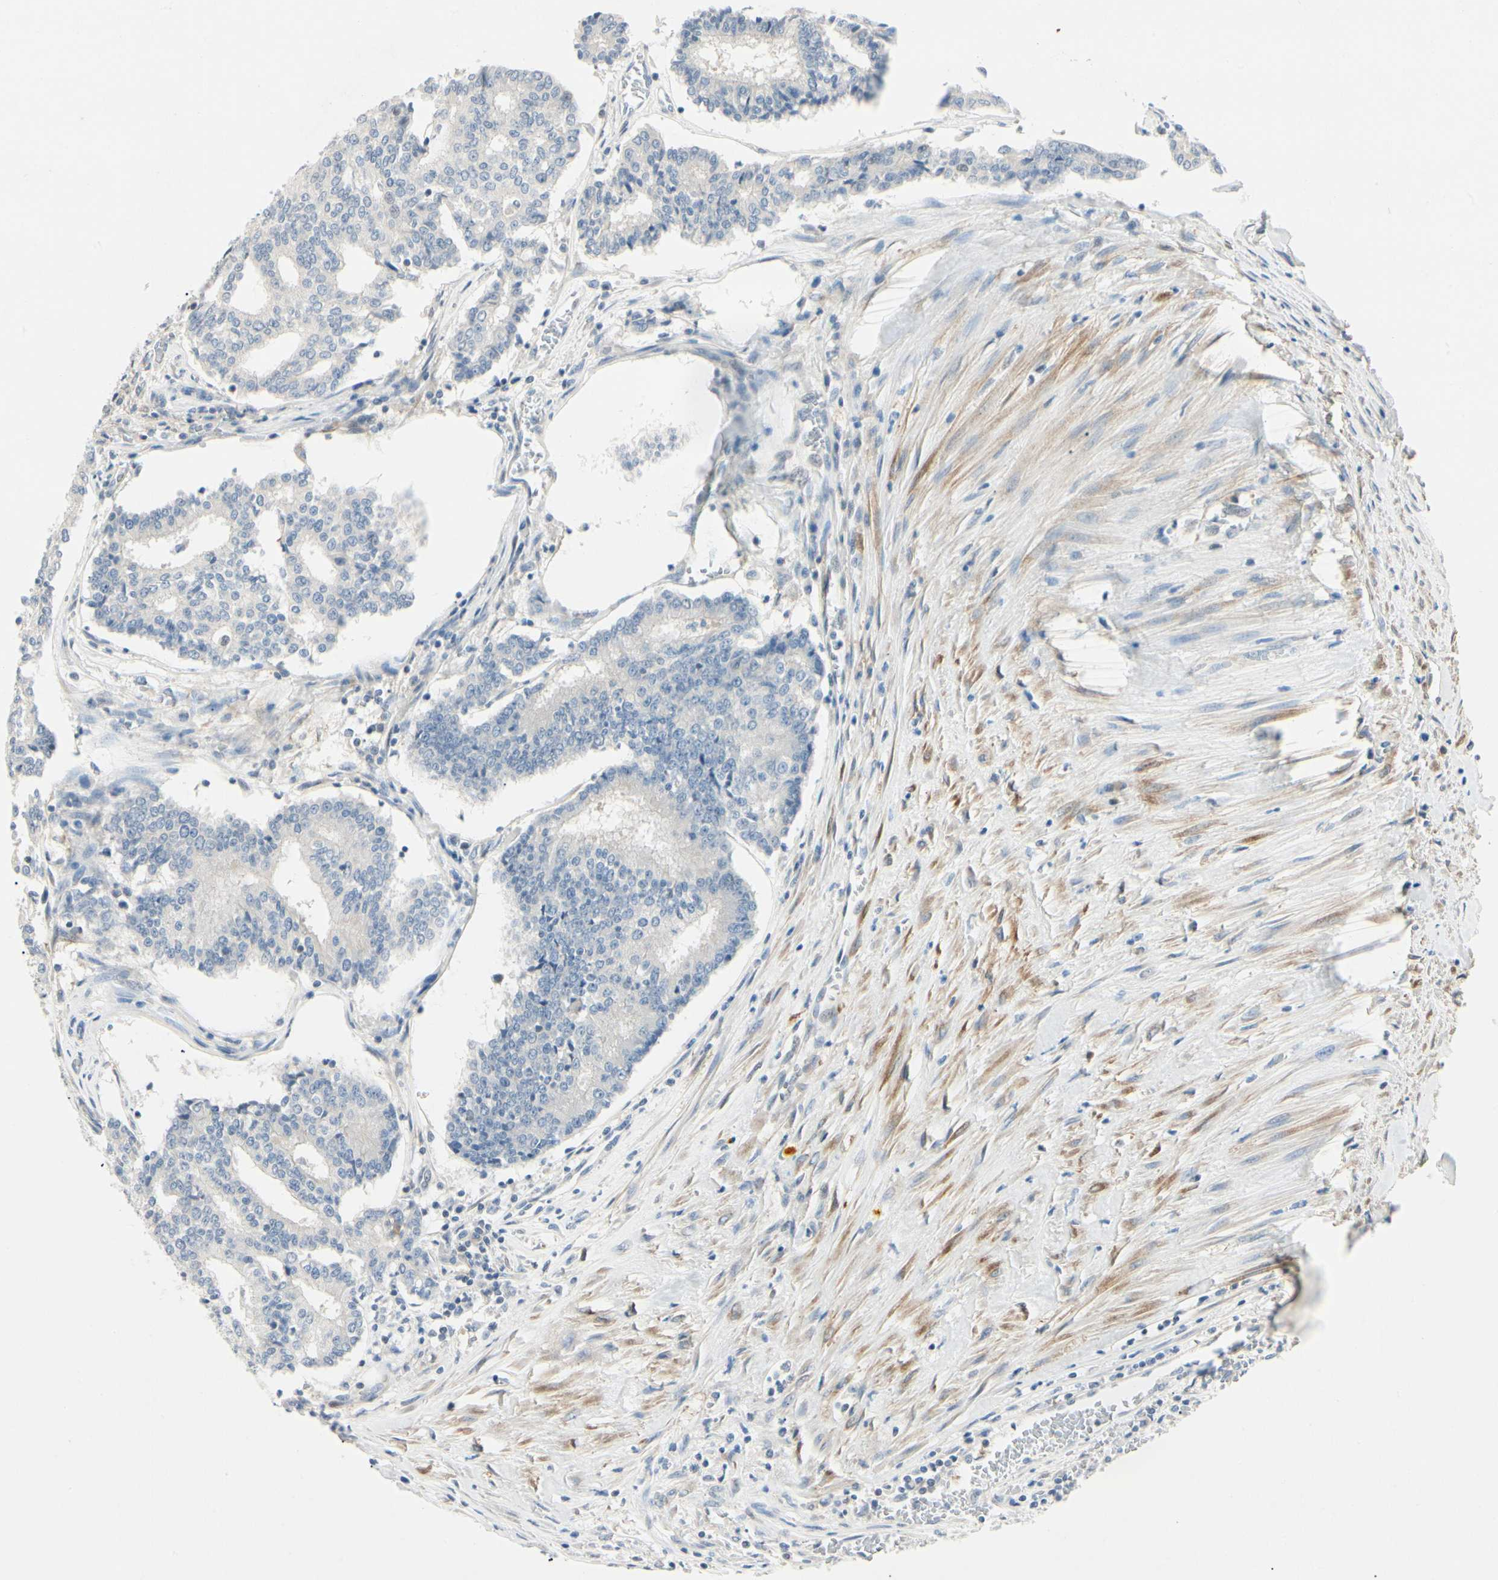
{"staining": {"intensity": "negative", "quantity": "none", "location": "none"}, "tissue": "prostate cancer", "cell_type": "Tumor cells", "image_type": "cancer", "snomed": [{"axis": "morphology", "description": "Adenocarcinoma, High grade"}, {"axis": "topography", "description": "Prostate"}], "caption": "An immunohistochemistry (IHC) photomicrograph of prostate adenocarcinoma (high-grade) is shown. There is no staining in tumor cells of prostate adenocarcinoma (high-grade).", "gene": "AMPH", "patient": {"sex": "male", "age": 55}}